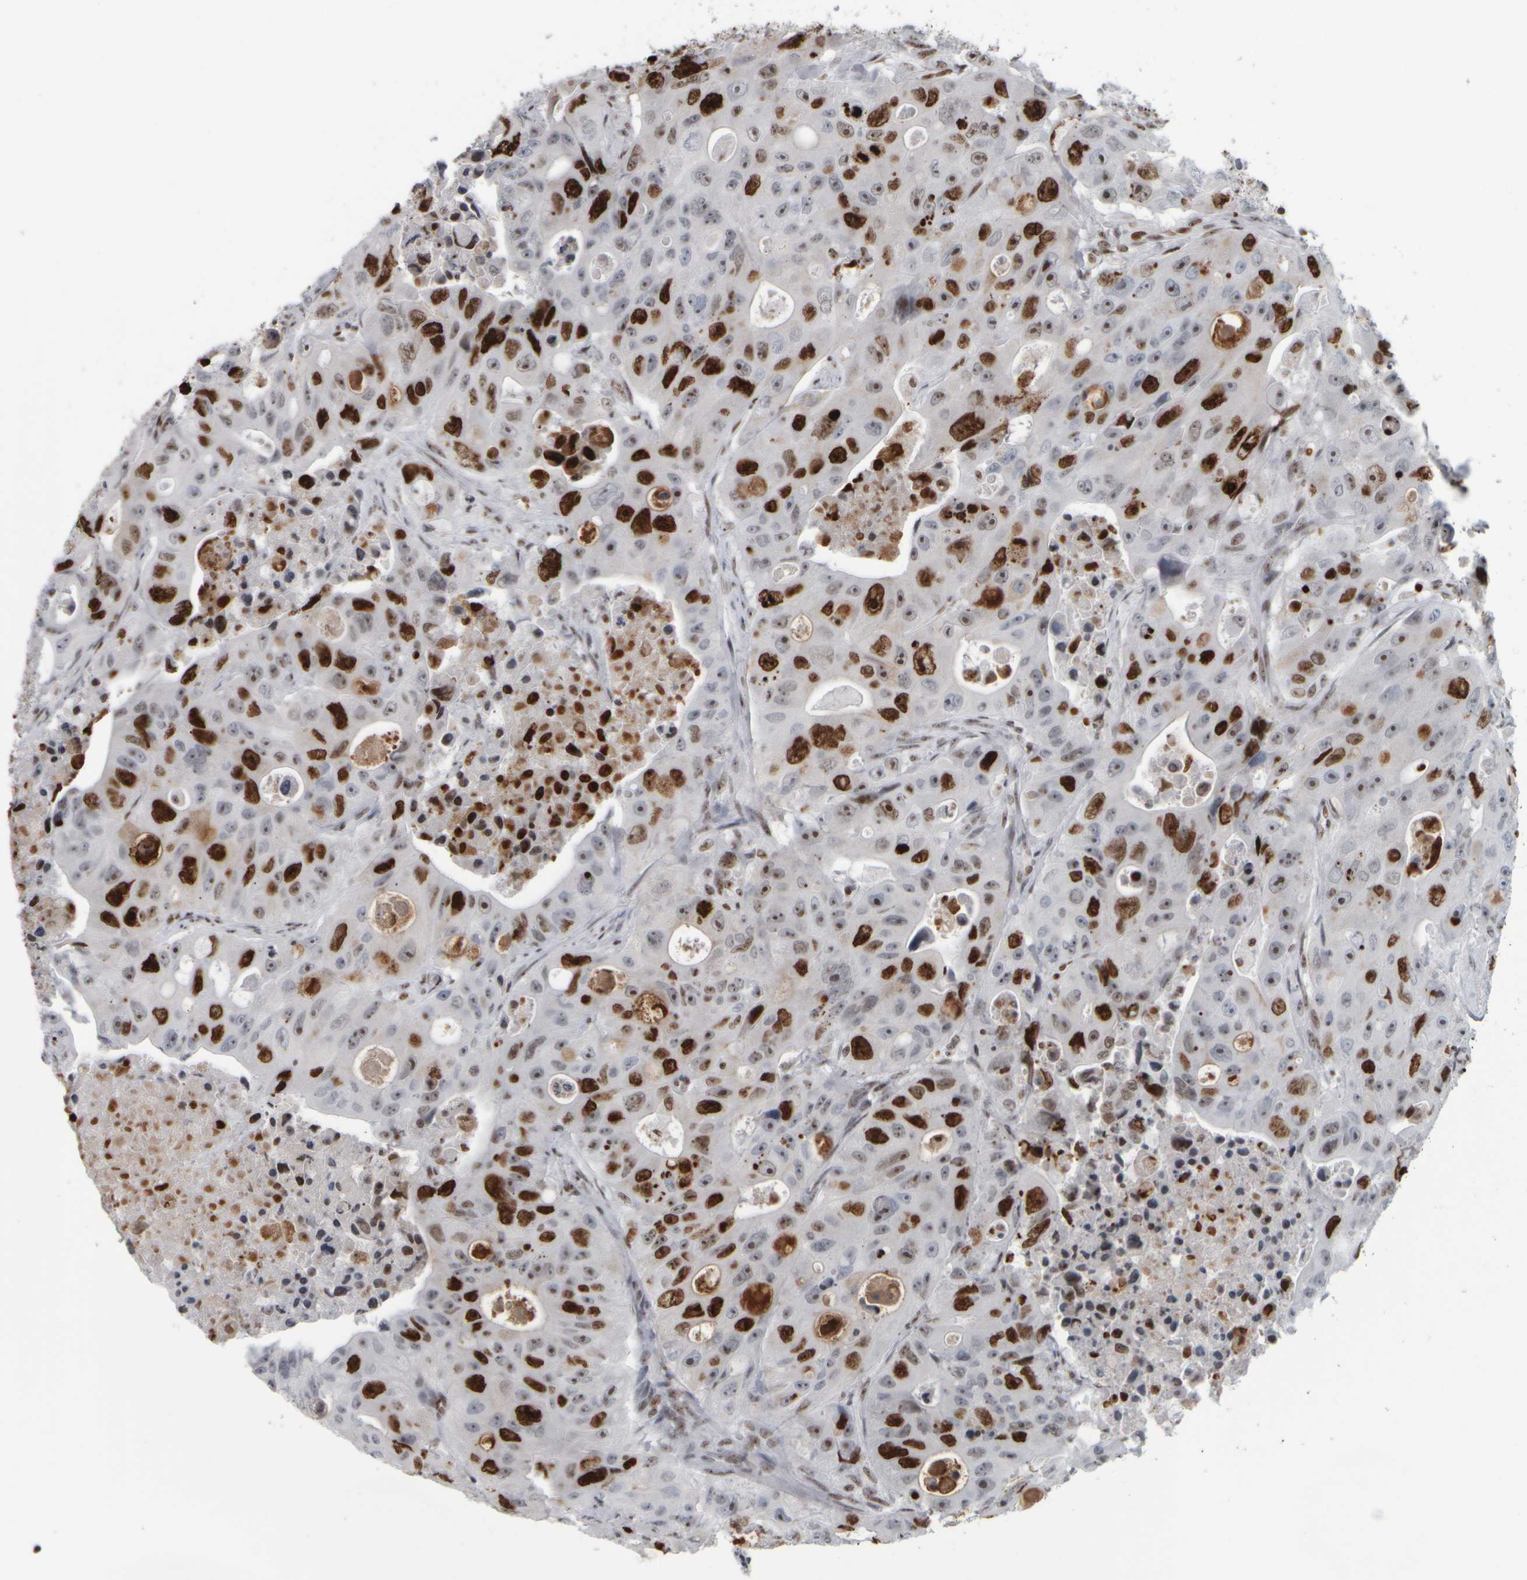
{"staining": {"intensity": "strong", "quantity": ">75%", "location": "nuclear"}, "tissue": "colorectal cancer", "cell_type": "Tumor cells", "image_type": "cancer", "snomed": [{"axis": "morphology", "description": "Adenocarcinoma, NOS"}, {"axis": "topography", "description": "Colon"}], "caption": "Adenocarcinoma (colorectal) stained with DAB (3,3'-diaminobenzidine) IHC displays high levels of strong nuclear expression in about >75% of tumor cells.", "gene": "TOP2B", "patient": {"sex": "female", "age": 46}}